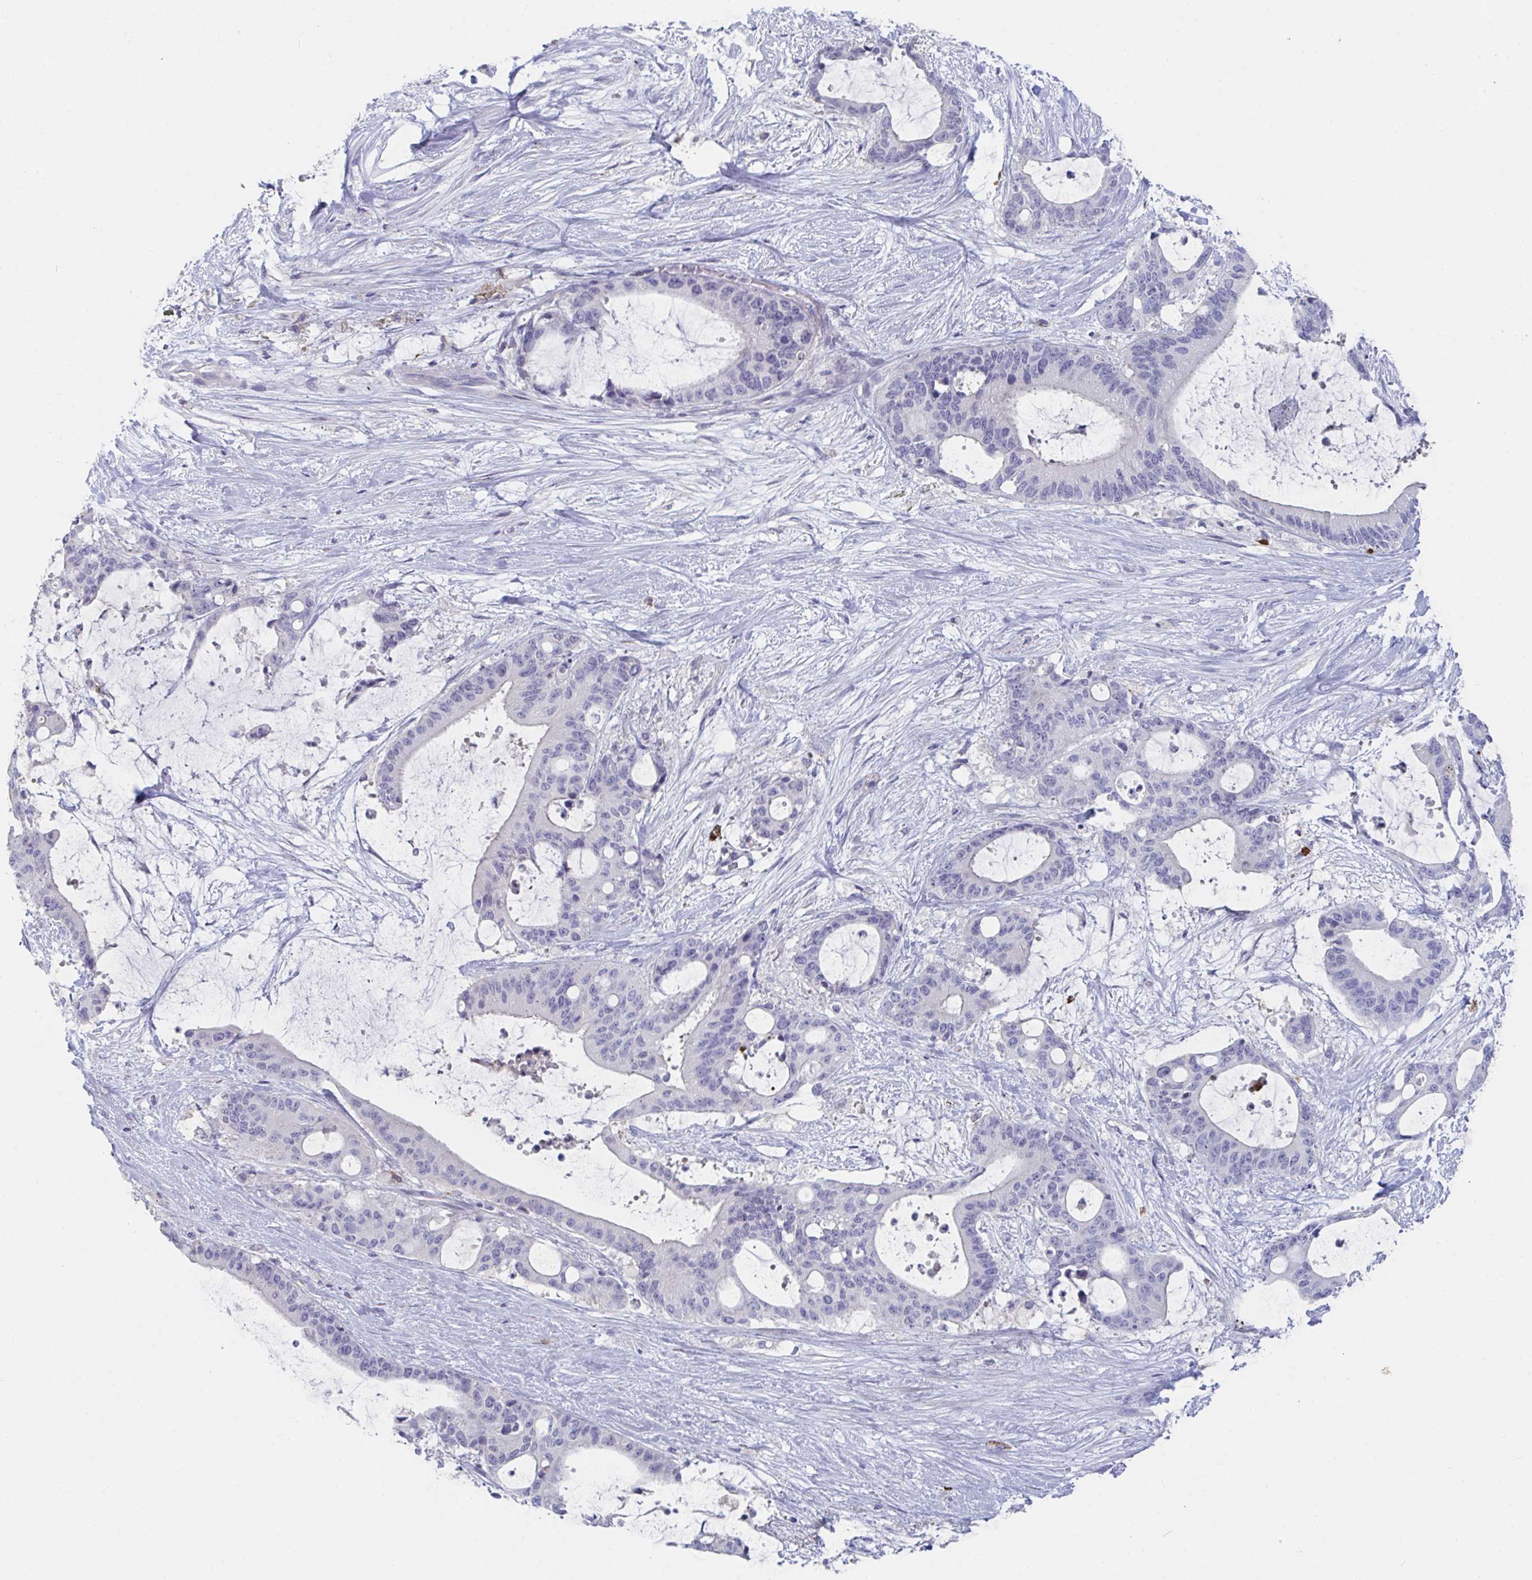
{"staining": {"intensity": "negative", "quantity": "none", "location": "none"}, "tissue": "liver cancer", "cell_type": "Tumor cells", "image_type": "cancer", "snomed": [{"axis": "morphology", "description": "Normal tissue, NOS"}, {"axis": "morphology", "description": "Cholangiocarcinoma"}, {"axis": "topography", "description": "Liver"}, {"axis": "topography", "description": "Peripheral nerve tissue"}], "caption": "Tumor cells show no significant protein staining in liver cholangiocarcinoma. Brightfield microscopy of immunohistochemistry stained with DAB (3,3'-diaminobenzidine) (brown) and hematoxylin (blue), captured at high magnification.", "gene": "KCNK5", "patient": {"sex": "female", "age": 73}}